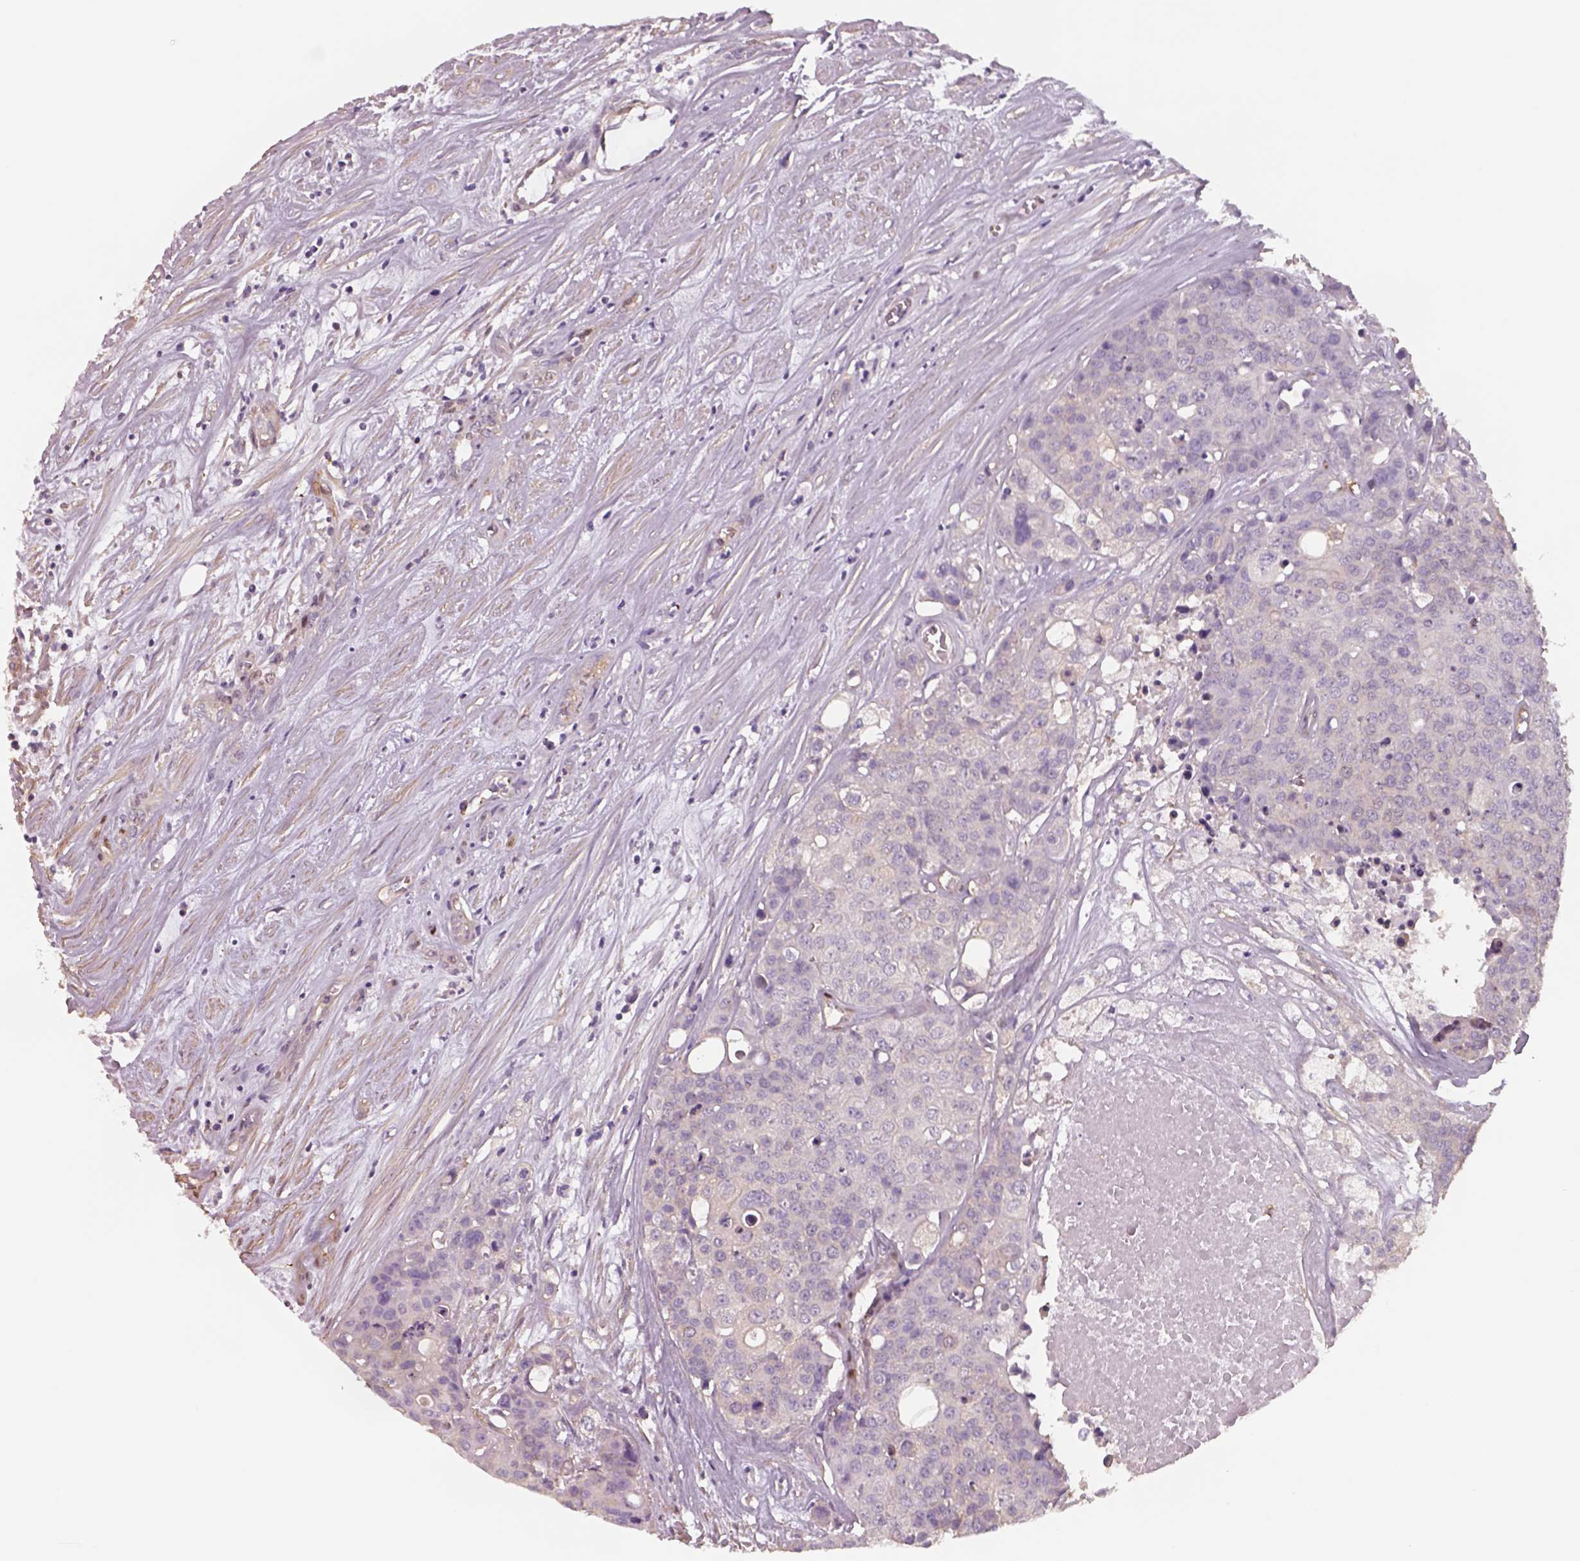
{"staining": {"intensity": "negative", "quantity": "none", "location": "none"}, "tissue": "carcinoid", "cell_type": "Tumor cells", "image_type": "cancer", "snomed": [{"axis": "morphology", "description": "Carcinoid, malignant, NOS"}, {"axis": "topography", "description": "Colon"}], "caption": "Photomicrograph shows no significant protein staining in tumor cells of malignant carcinoid.", "gene": "ISYNA1", "patient": {"sex": "male", "age": 81}}